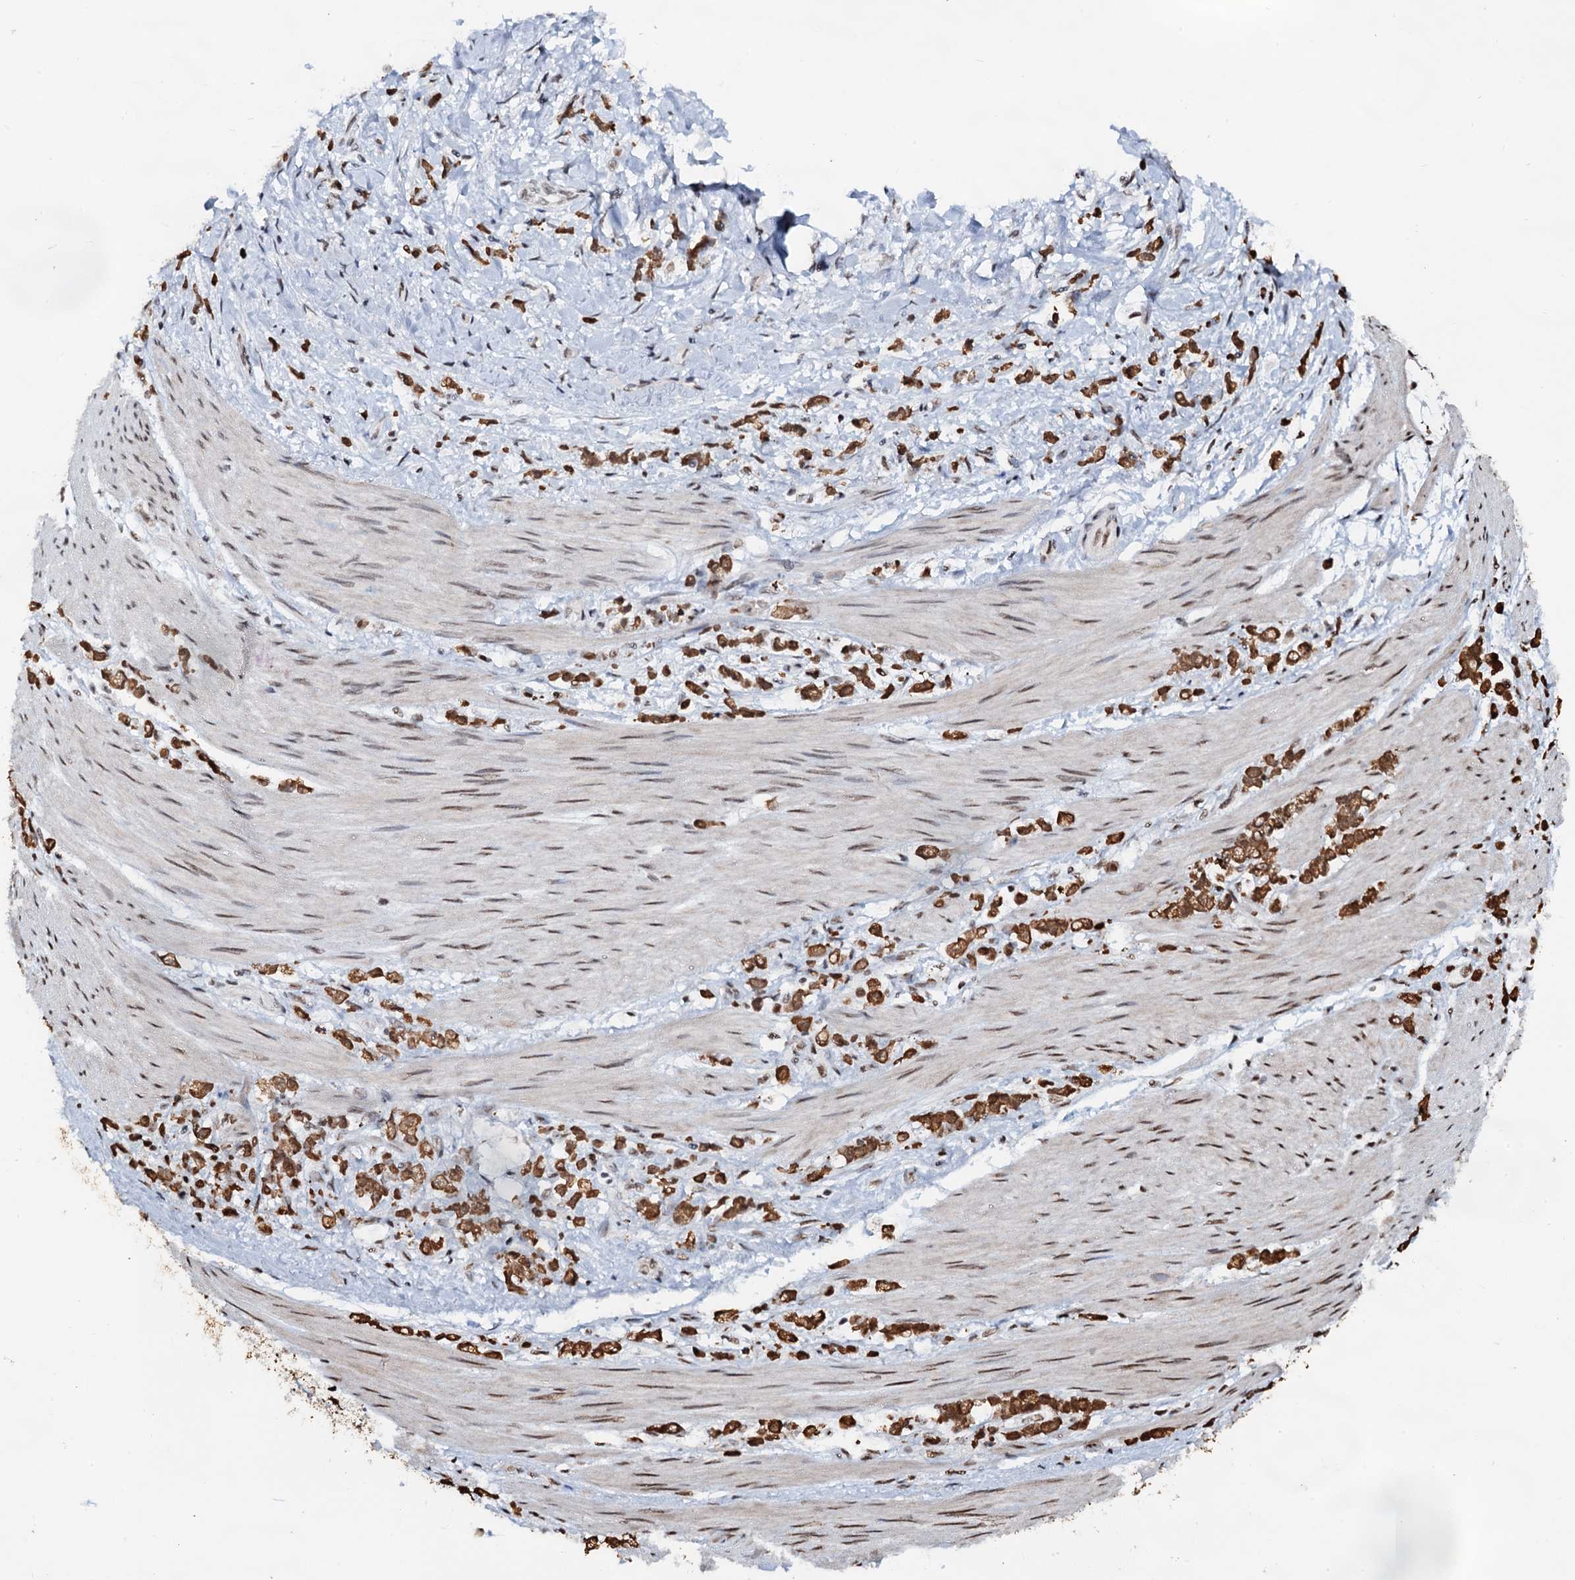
{"staining": {"intensity": "strong", "quantity": ">75%", "location": "cytoplasmic/membranous"}, "tissue": "stomach cancer", "cell_type": "Tumor cells", "image_type": "cancer", "snomed": [{"axis": "morphology", "description": "Adenocarcinoma, NOS"}, {"axis": "topography", "description": "Stomach"}], "caption": "A high-resolution histopathology image shows immunohistochemistry staining of stomach cancer, which shows strong cytoplasmic/membranous positivity in about >75% of tumor cells. The protein is shown in brown color, while the nuclei are stained blue.", "gene": "ZNF609", "patient": {"sex": "female", "age": 60}}